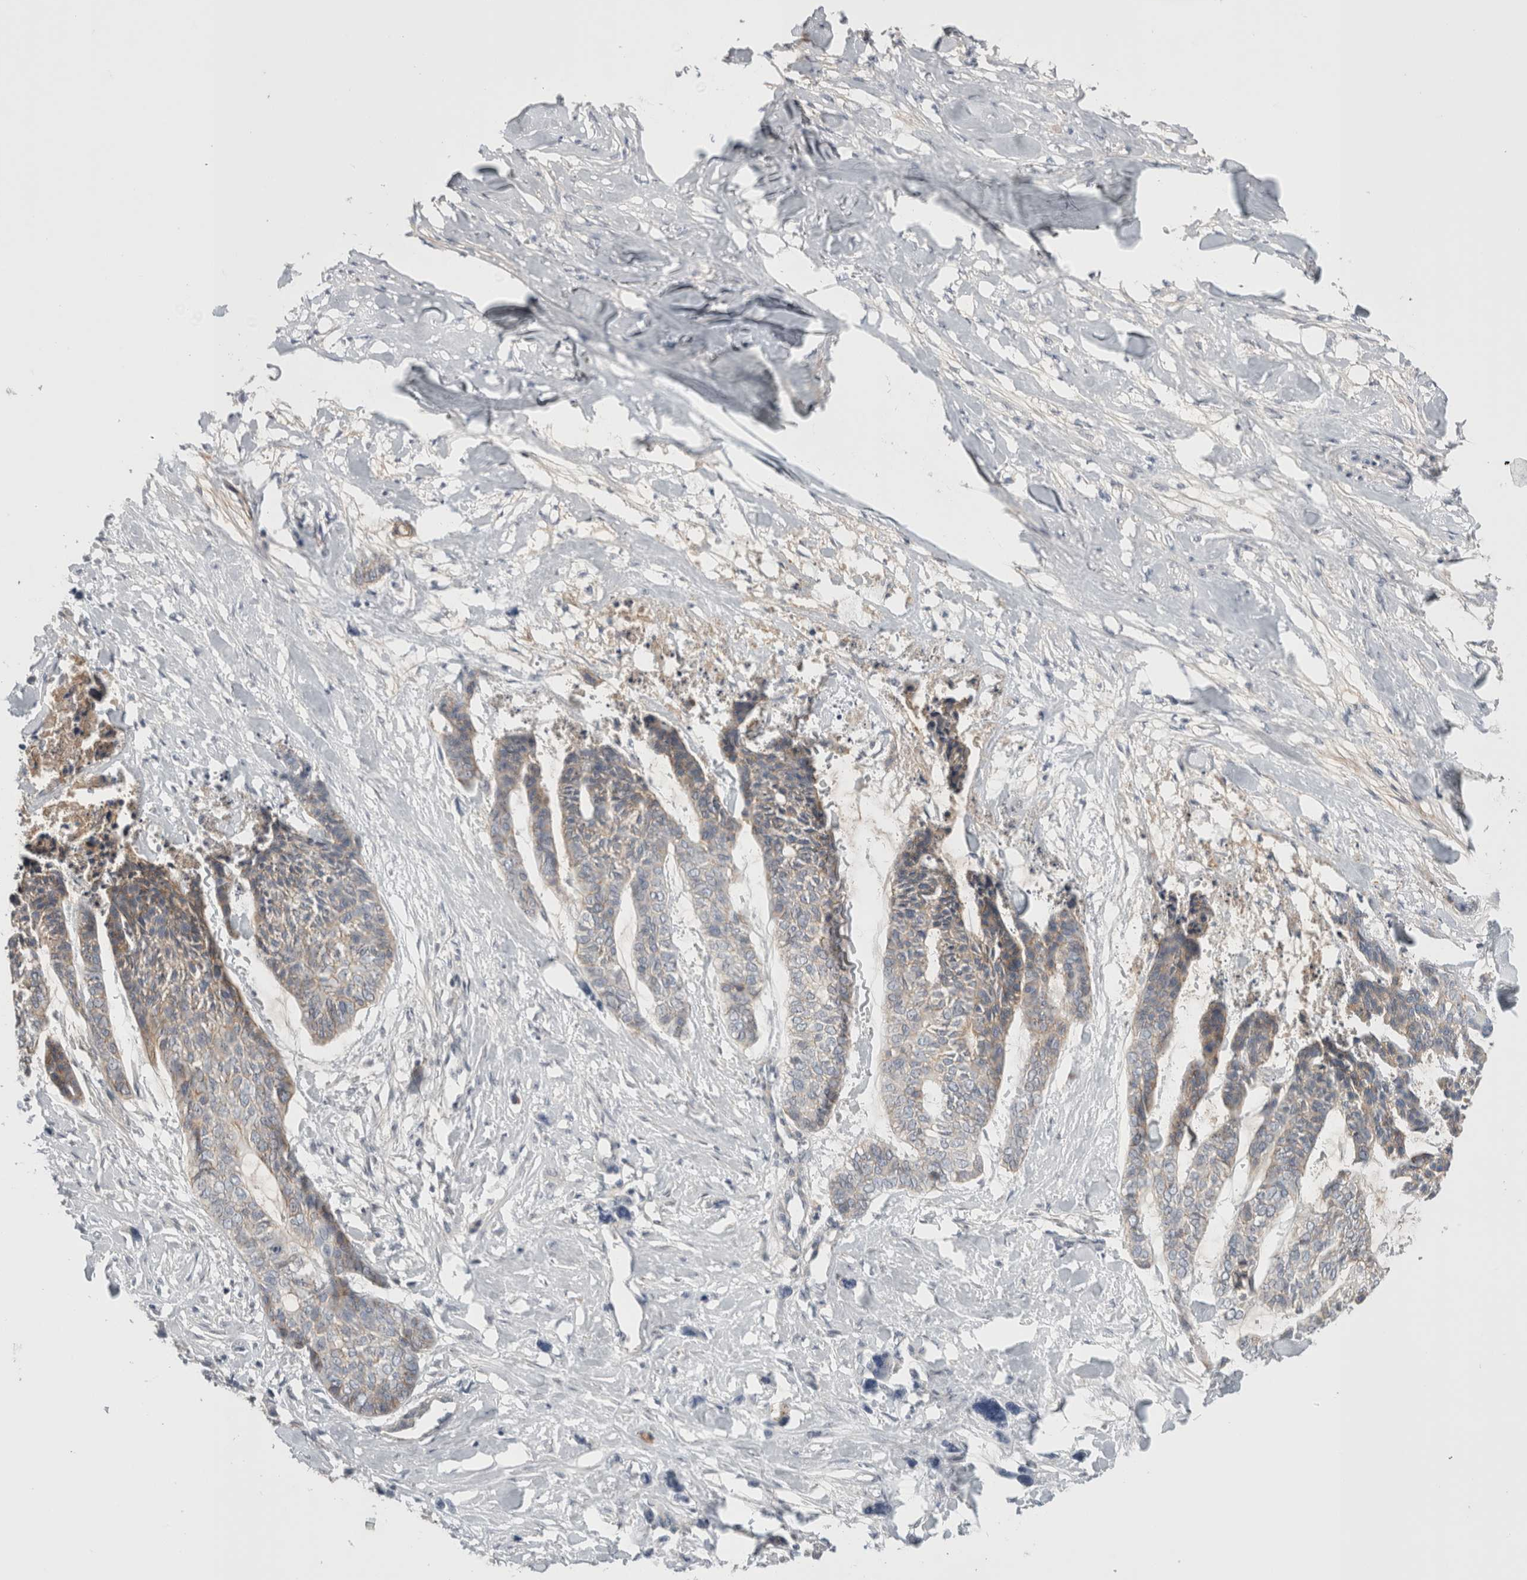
{"staining": {"intensity": "weak", "quantity": "25%-75%", "location": "cytoplasmic/membranous"}, "tissue": "skin cancer", "cell_type": "Tumor cells", "image_type": "cancer", "snomed": [{"axis": "morphology", "description": "Basal cell carcinoma"}, {"axis": "topography", "description": "Skin"}], "caption": "Skin cancer stained with DAB (3,3'-diaminobenzidine) immunohistochemistry displays low levels of weak cytoplasmic/membranous staining in approximately 25%-75% of tumor cells.", "gene": "VANGL1", "patient": {"sex": "female", "age": 64}}